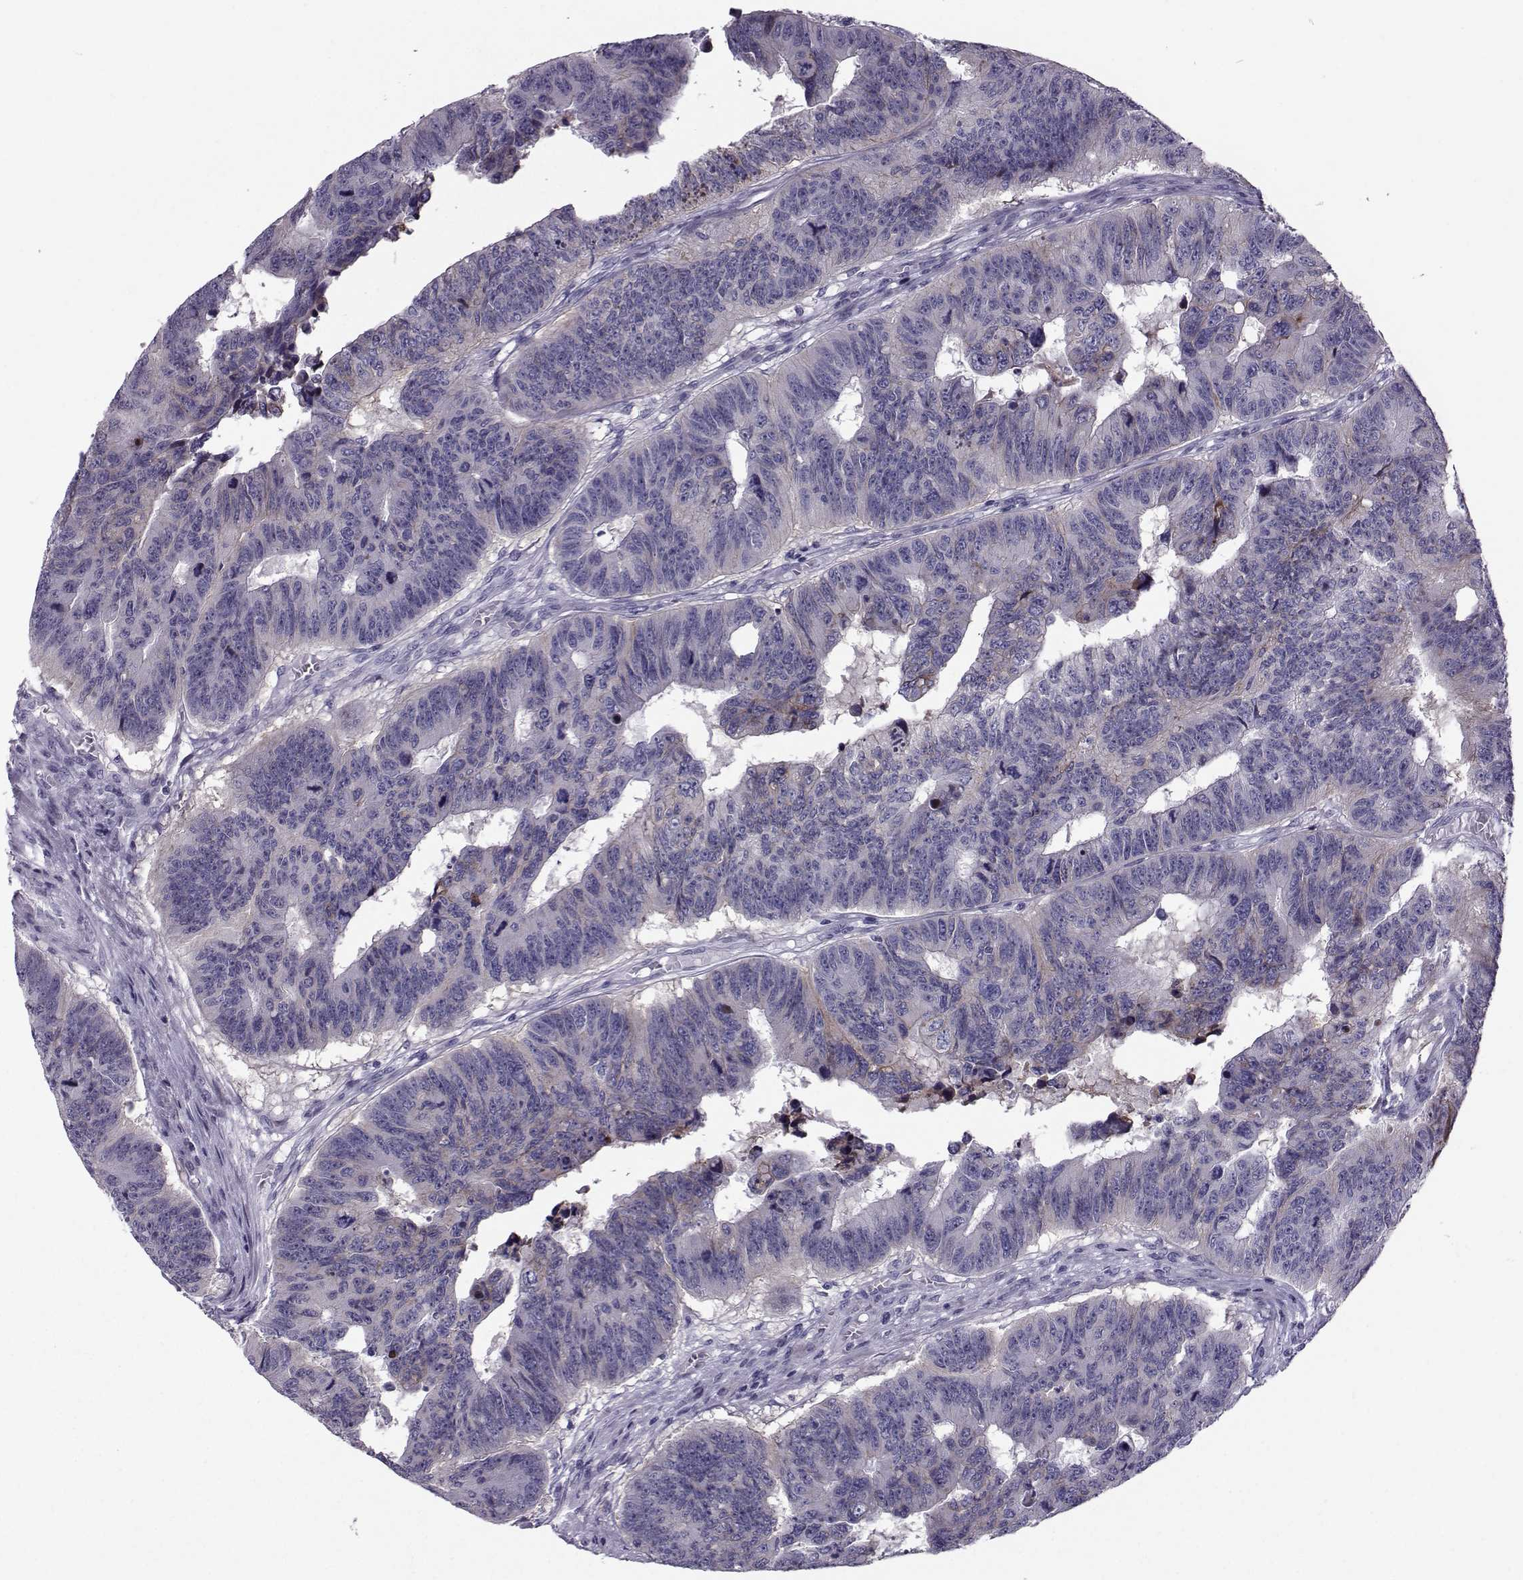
{"staining": {"intensity": "negative", "quantity": "none", "location": "none"}, "tissue": "colorectal cancer", "cell_type": "Tumor cells", "image_type": "cancer", "snomed": [{"axis": "morphology", "description": "Adenocarcinoma, NOS"}, {"axis": "topography", "description": "Appendix"}, {"axis": "topography", "description": "Colon"}, {"axis": "topography", "description": "Cecum"}, {"axis": "topography", "description": "Colon asc"}], "caption": "Tumor cells show no significant protein staining in colorectal cancer.", "gene": "DMRT3", "patient": {"sex": "female", "age": 85}}